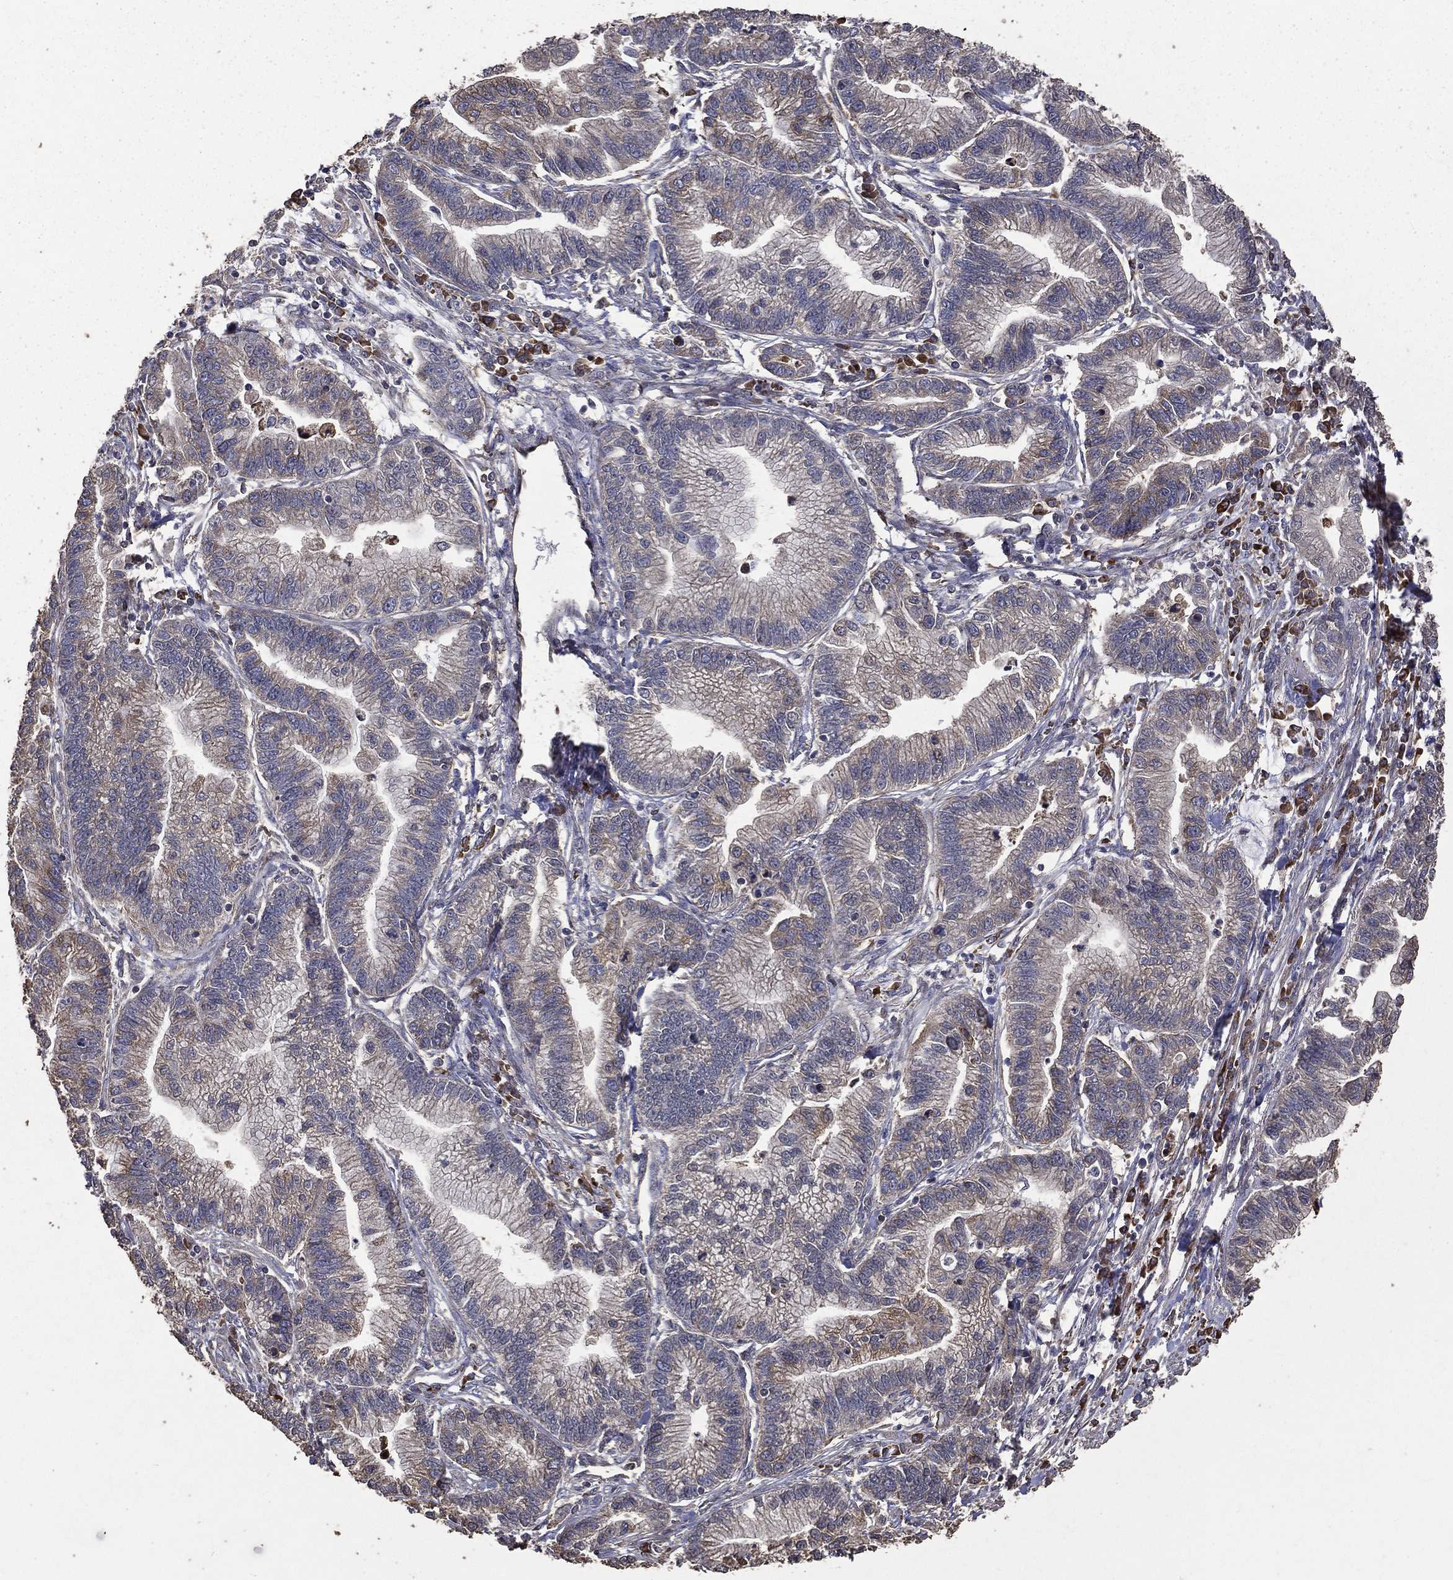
{"staining": {"intensity": "weak", "quantity": "<25%", "location": "cytoplasmic/membranous"}, "tissue": "stomach cancer", "cell_type": "Tumor cells", "image_type": "cancer", "snomed": [{"axis": "morphology", "description": "Adenocarcinoma, NOS"}, {"axis": "topography", "description": "Stomach"}], "caption": "Tumor cells show no significant positivity in adenocarcinoma (stomach).", "gene": "METTL27", "patient": {"sex": "male", "age": 83}}